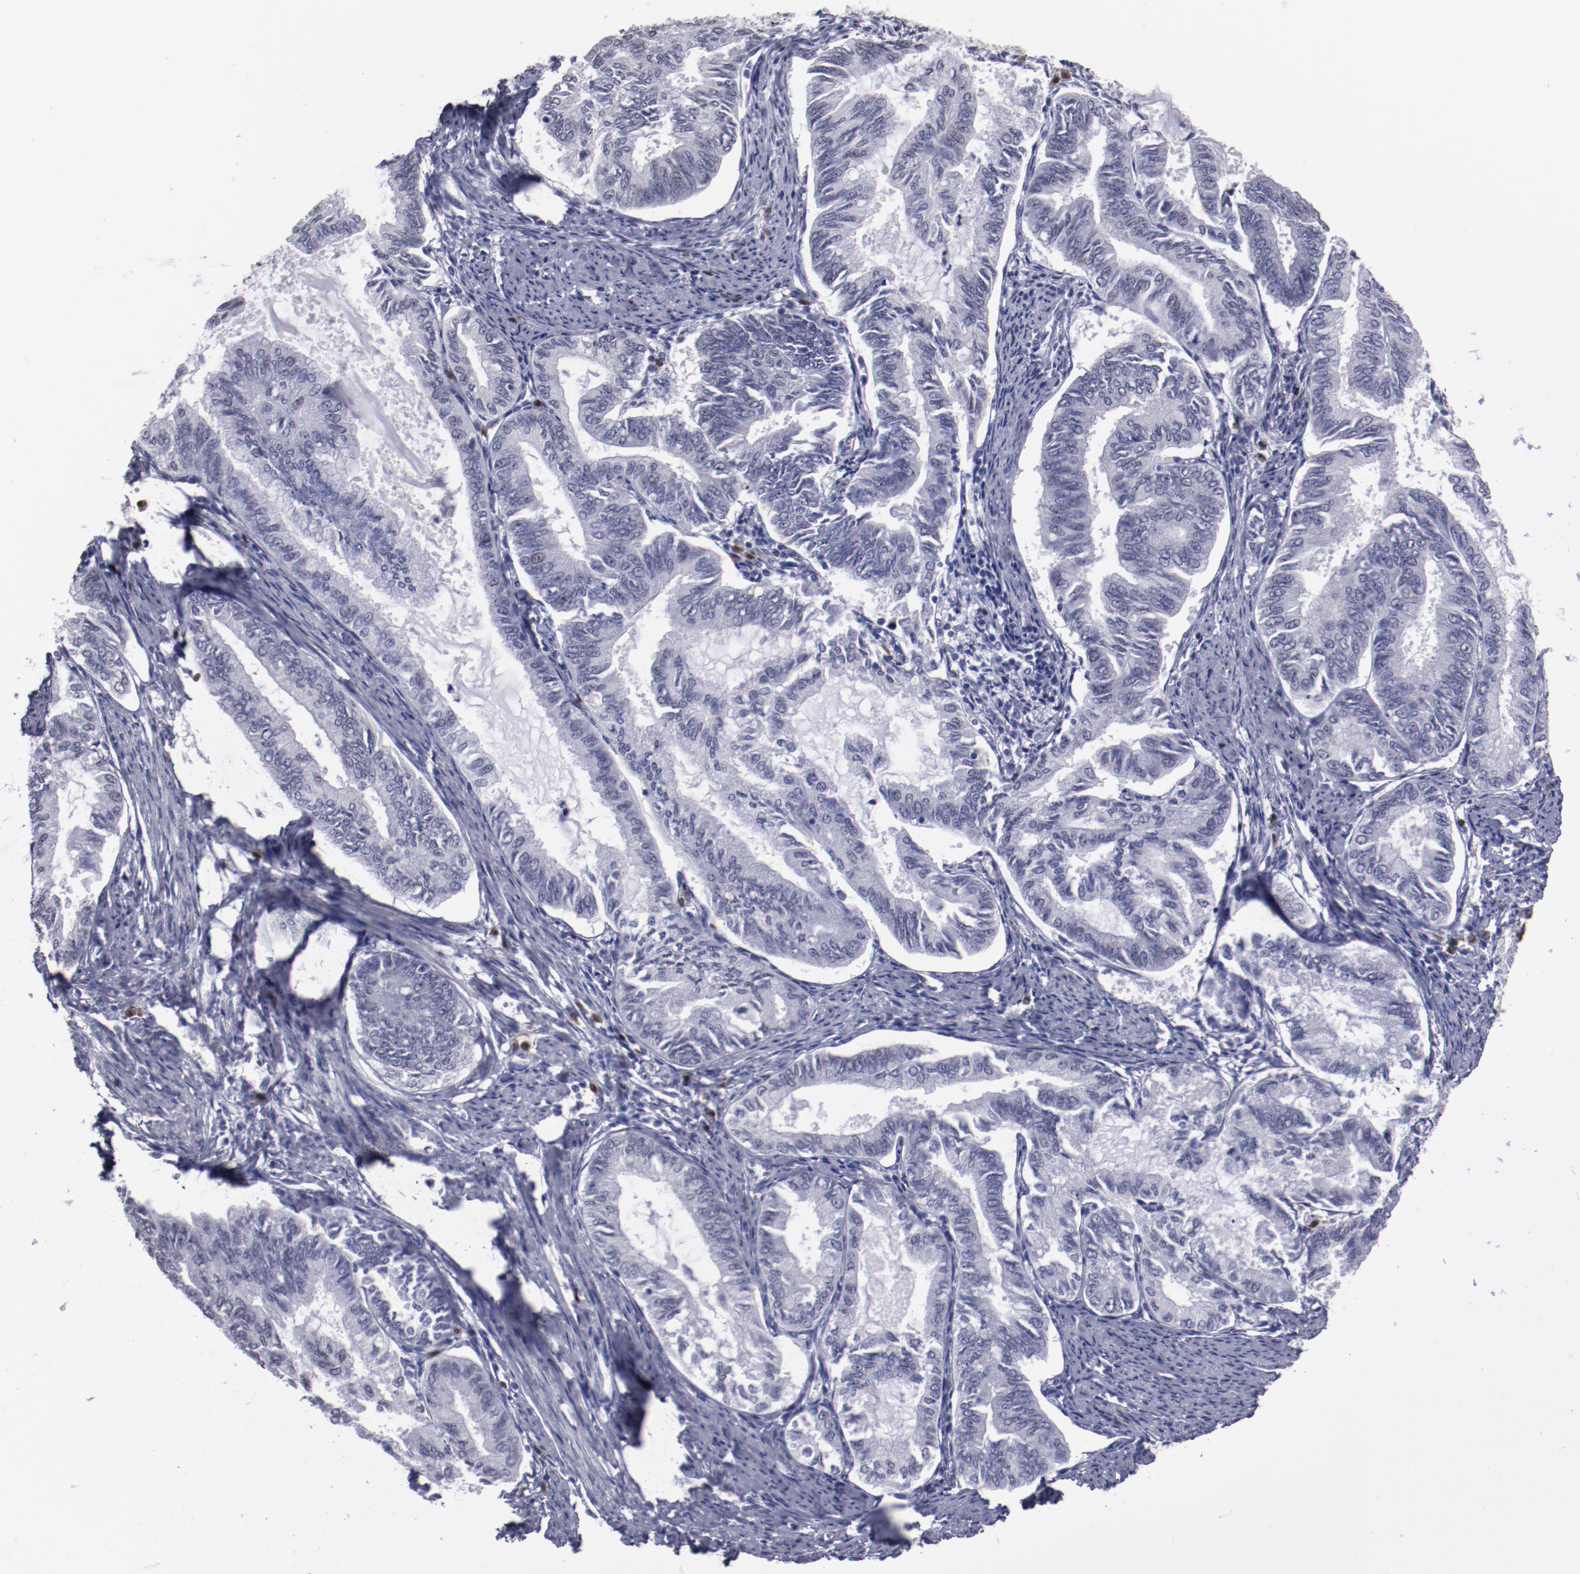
{"staining": {"intensity": "negative", "quantity": "none", "location": "none"}, "tissue": "endometrial cancer", "cell_type": "Tumor cells", "image_type": "cancer", "snomed": [{"axis": "morphology", "description": "Adenocarcinoma, NOS"}, {"axis": "topography", "description": "Endometrium"}], "caption": "The micrograph demonstrates no staining of tumor cells in endometrial adenocarcinoma.", "gene": "IRF4", "patient": {"sex": "female", "age": 86}}